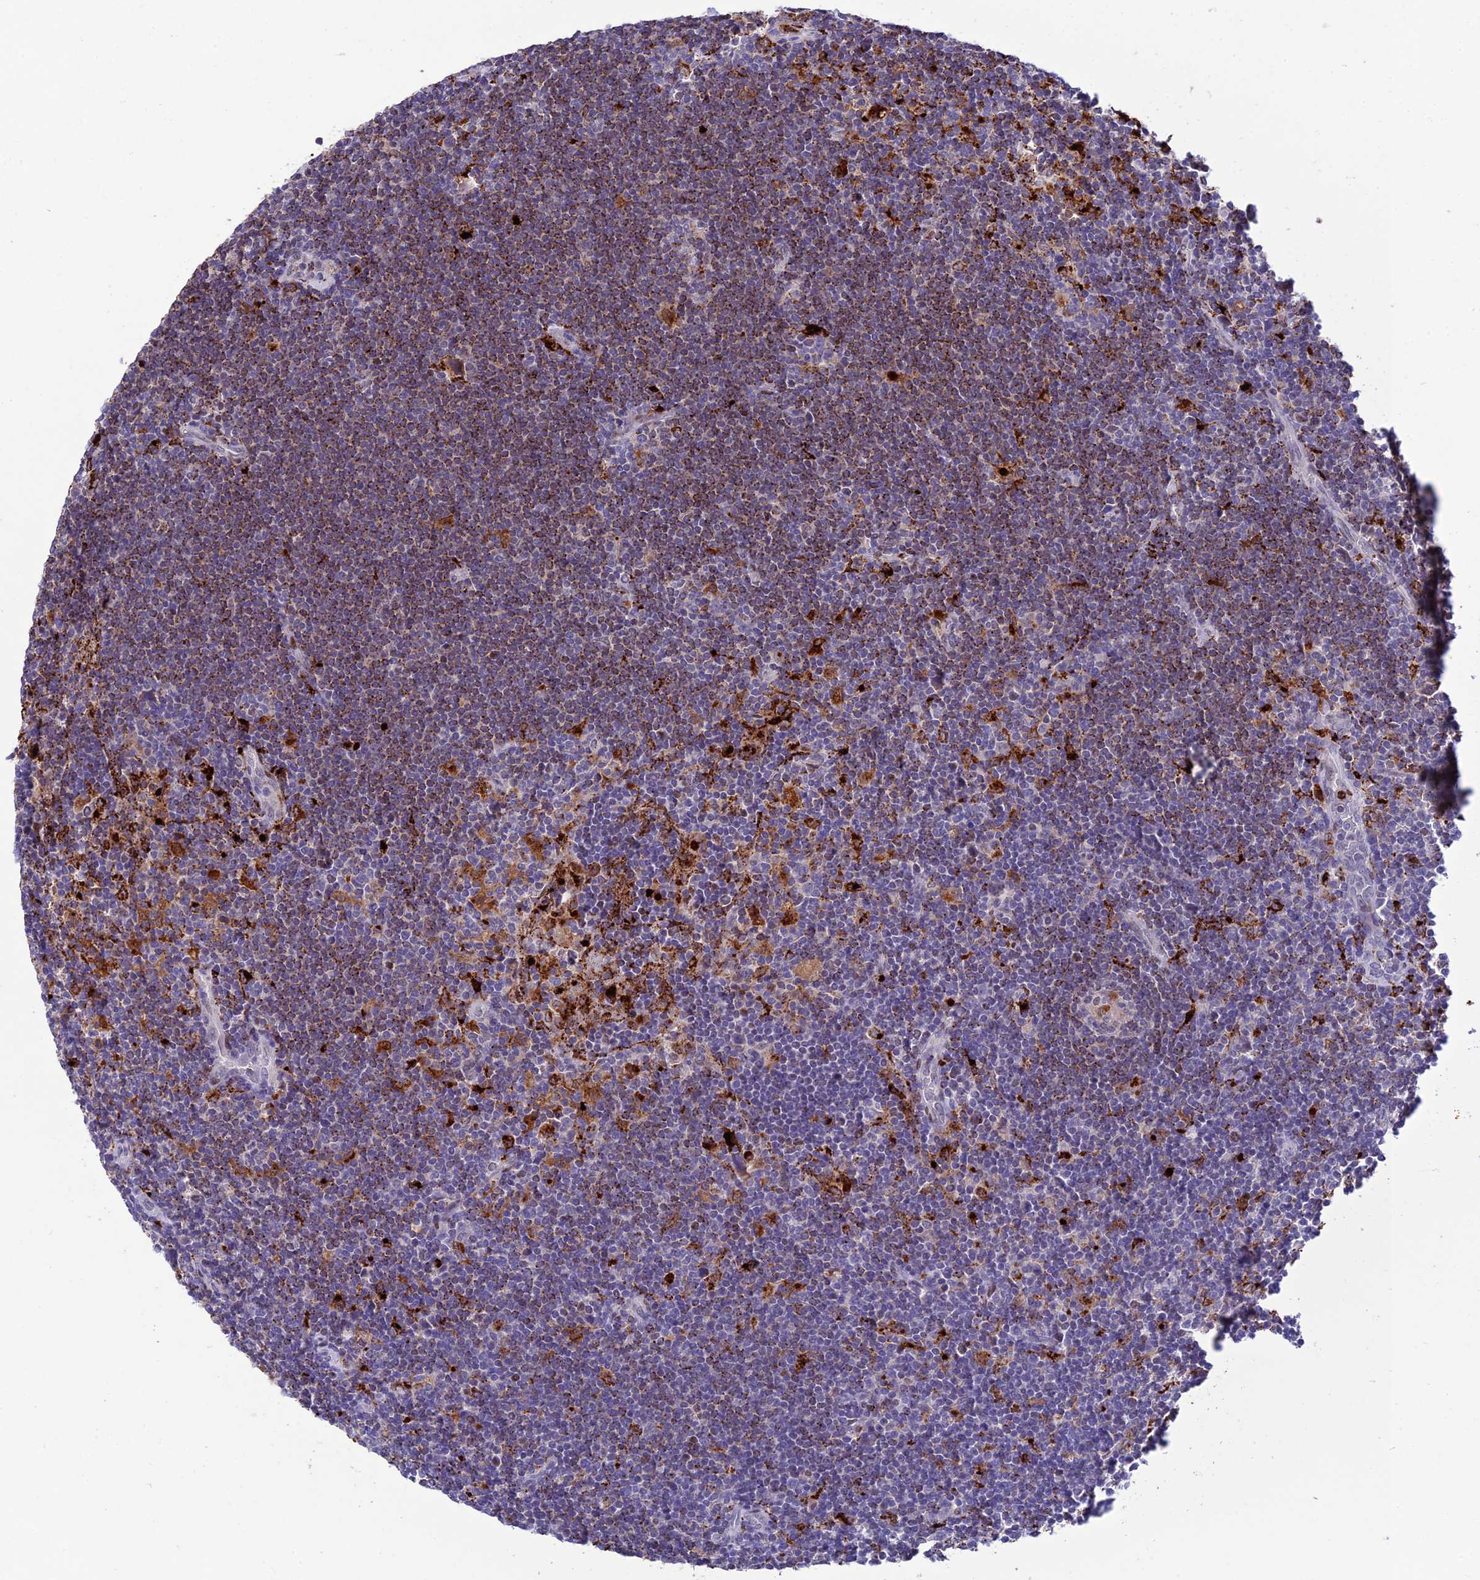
{"staining": {"intensity": "negative", "quantity": "none", "location": "none"}, "tissue": "lymphoma", "cell_type": "Tumor cells", "image_type": "cancer", "snomed": [{"axis": "morphology", "description": "Hodgkin's disease, NOS"}, {"axis": "topography", "description": "Lymph node"}], "caption": "Micrograph shows no protein staining in tumor cells of Hodgkin's disease tissue. (Stains: DAB (3,3'-diaminobenzidine) immunohistochemistry with hematoxylin counter stain, Microscopy: brightfield microscopy at high magnification).", "gene": "HIC1", "patient": {"sex": "female", "age": 57}}